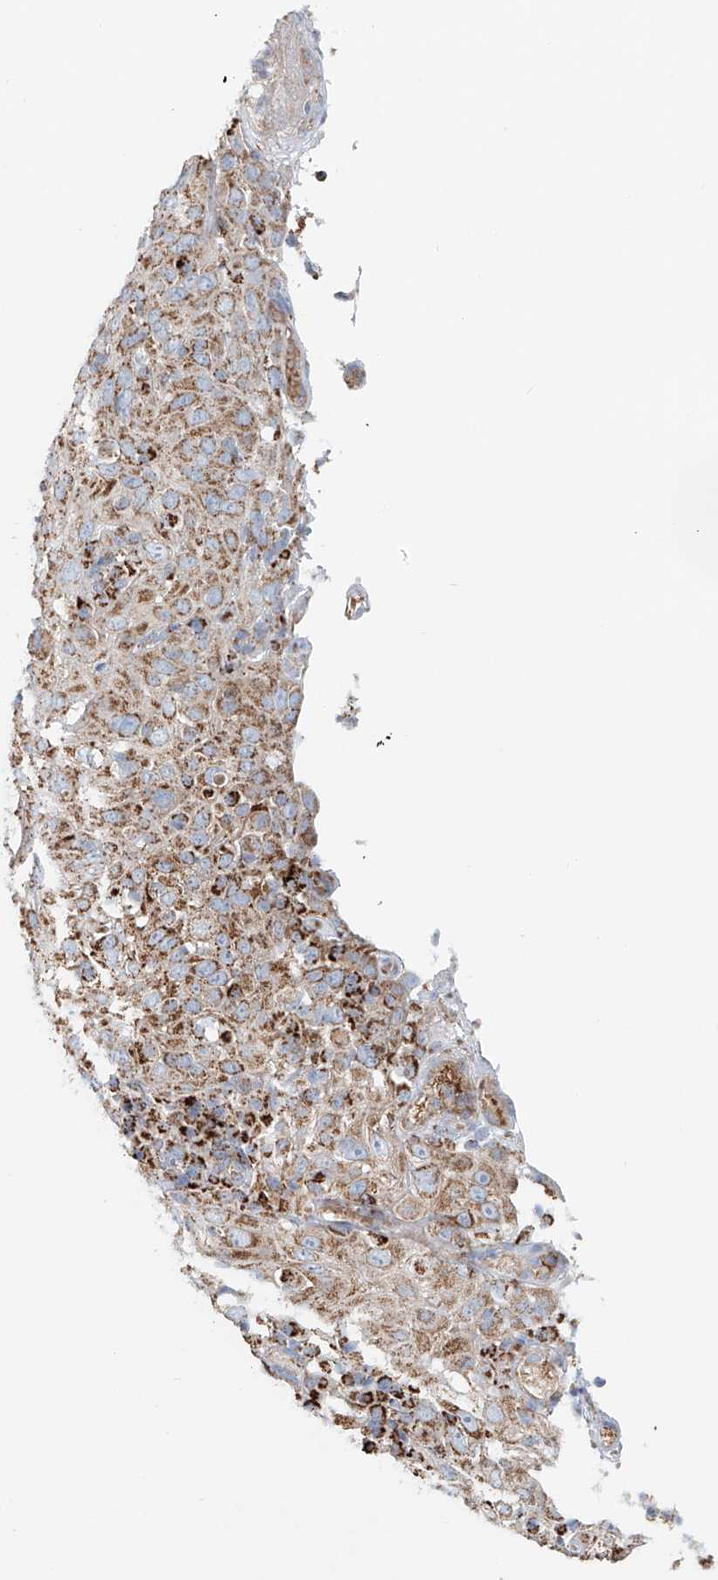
{"staining": {"intensity": "moderate", "quantity": ">75%", "location": "cytoplasmic/membranous"}, "tissue": "cervical cancer", "cell_type": "Tumor cells", "image_type": "cancer", "snomed": [{"axis": "morphology", "description": "Squamous cell carcinoma, NOS"}, {"axis": "topography", "description": "Cervix"}], "caption": "High-power microscopy captured an immunohistochemistry (IHC) micrograph of squamous cell carcinoma (cervical), revealing moderate cytoplasmic/membranous staining in approximately >75% of tumor cells.", "gene": "CARD10", "patient": {"sex": "female", "age": 46}}